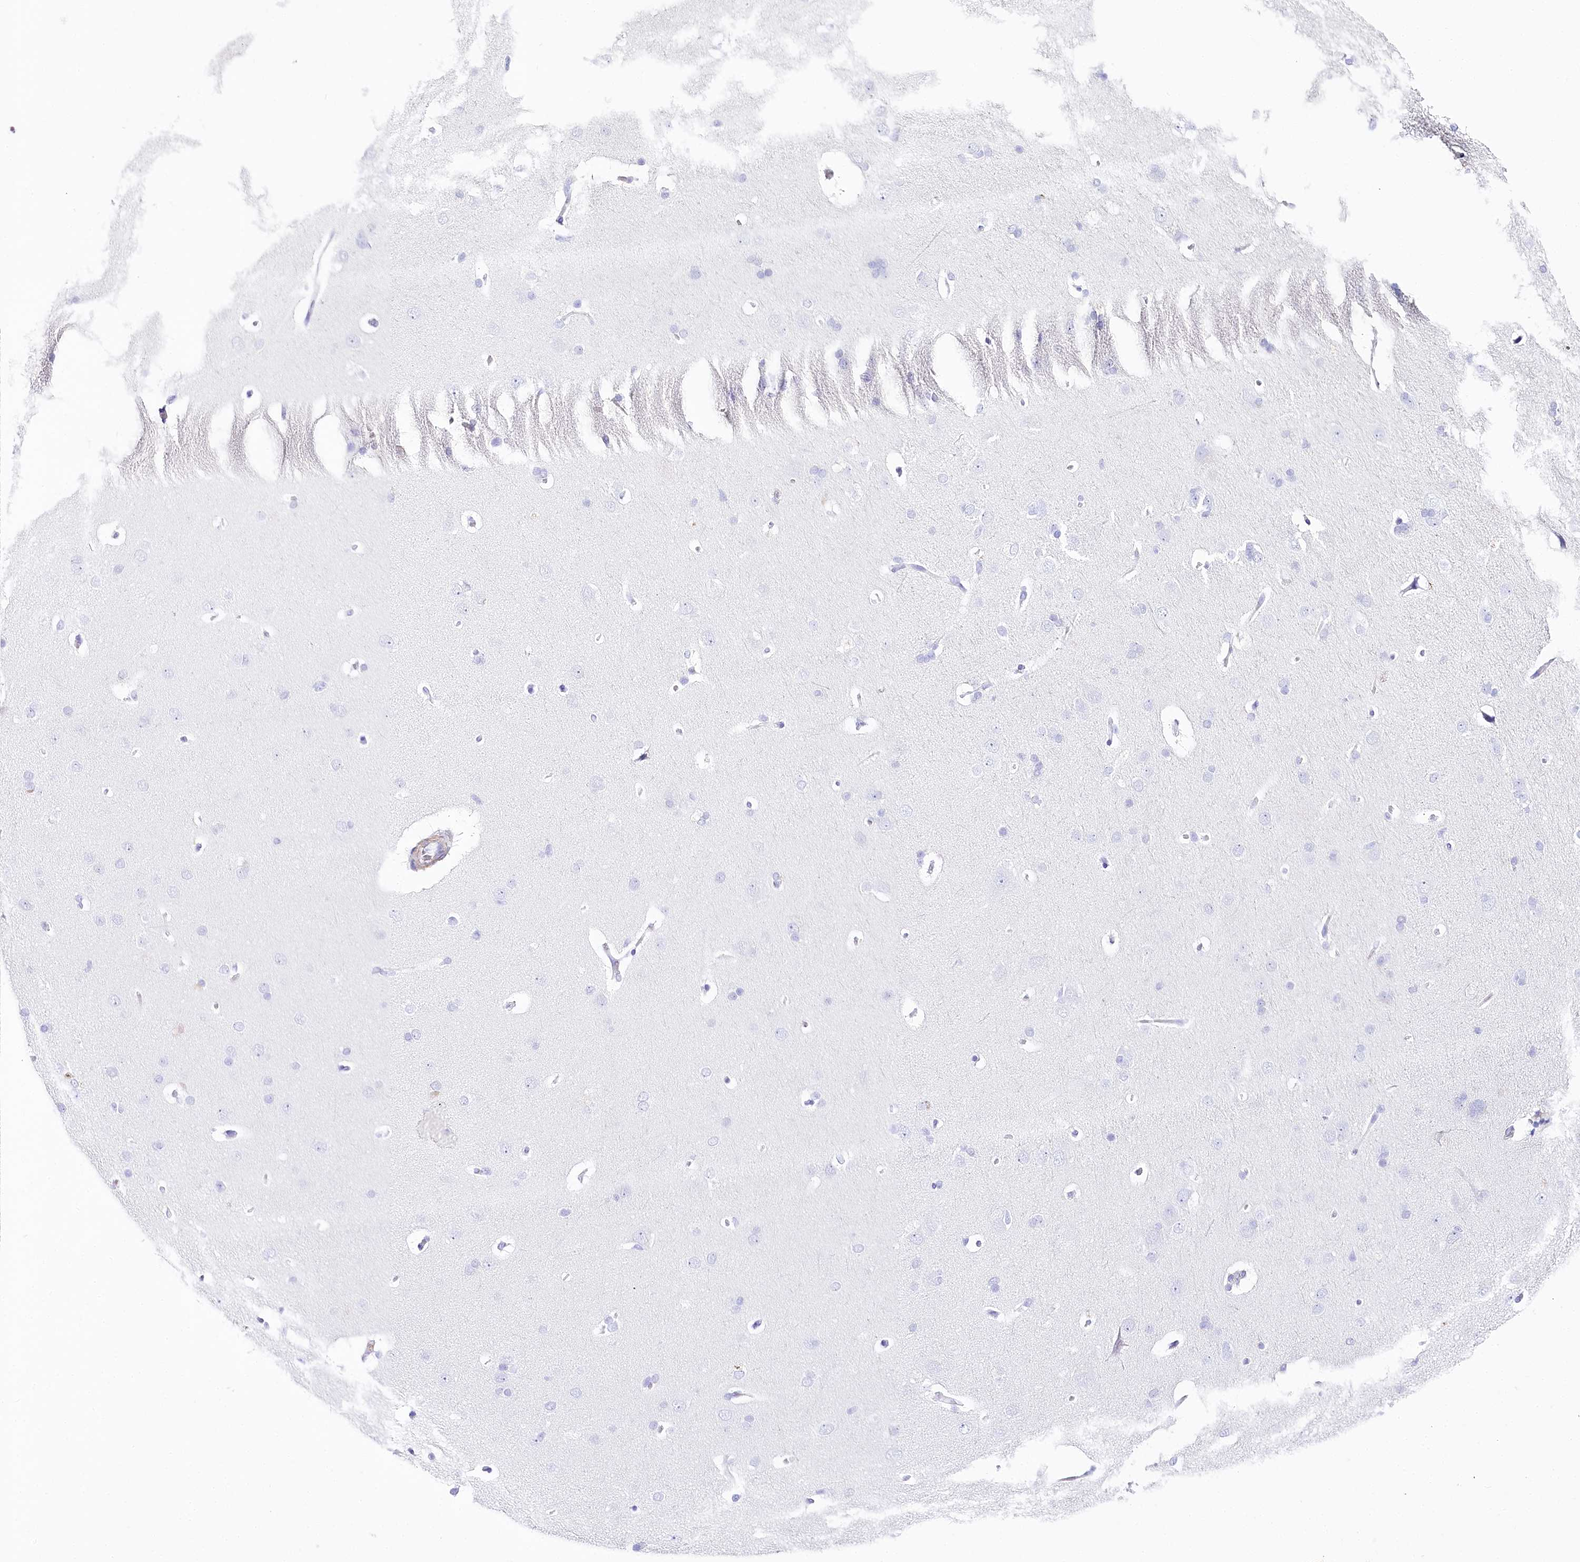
{"staining": {"intensity": "negative", "quantity": "none", "location": "none"}, "tissue": "cerebral cortex", "cell_type": "Endothelial cells", "image_type": "normal", "snomed": [{"axis": "morphology", "description": "Normal tissue, NOS"}, {"axis": "topography", "description": "Cerebral cortex"}], "caption": "Image shows no significant protein staining in endothelial cells of benign cerebral cortex.", "gene": "CSN3", "patient": {"sex": "male", "age": 62}}